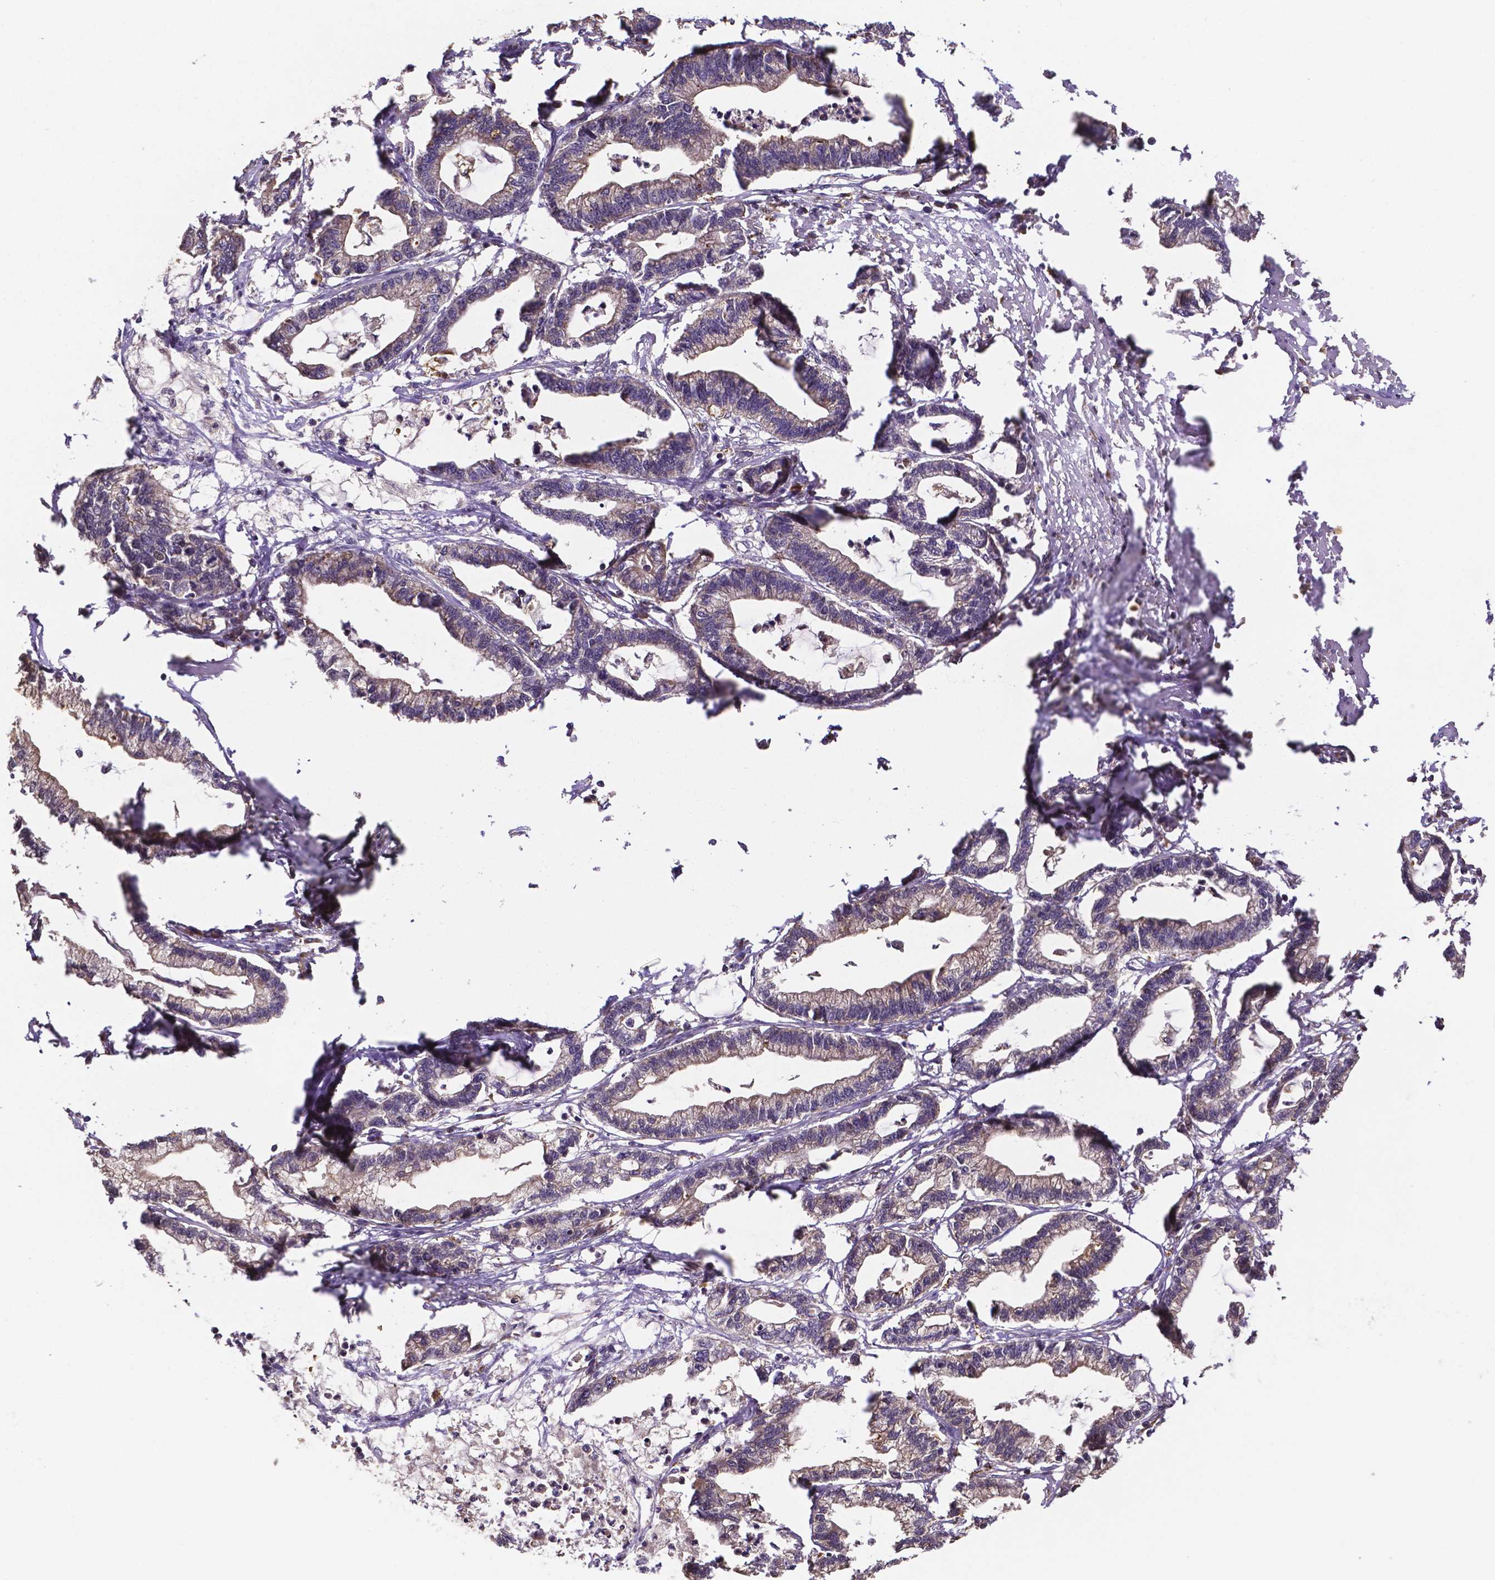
{"staining": {"intensity": "weak", "quantity": "<25%", "location": "cytoplasmic/membranous"}, "tissue": "stomach cancer", "cell_type": "Tumor cells", "image_type": "cancer", "snomed": [{"axis": "morphology", "description": "Adenocarcinoma, NOS"}, {"axis": "topography", "description": "Stomach"}], "caption": "Immunohistochemistry (IHC) of human stomach cancer reveals no expression in tumor cells.", "gene": "RNF123", "patient": {"sex": "male", "age": 83}}